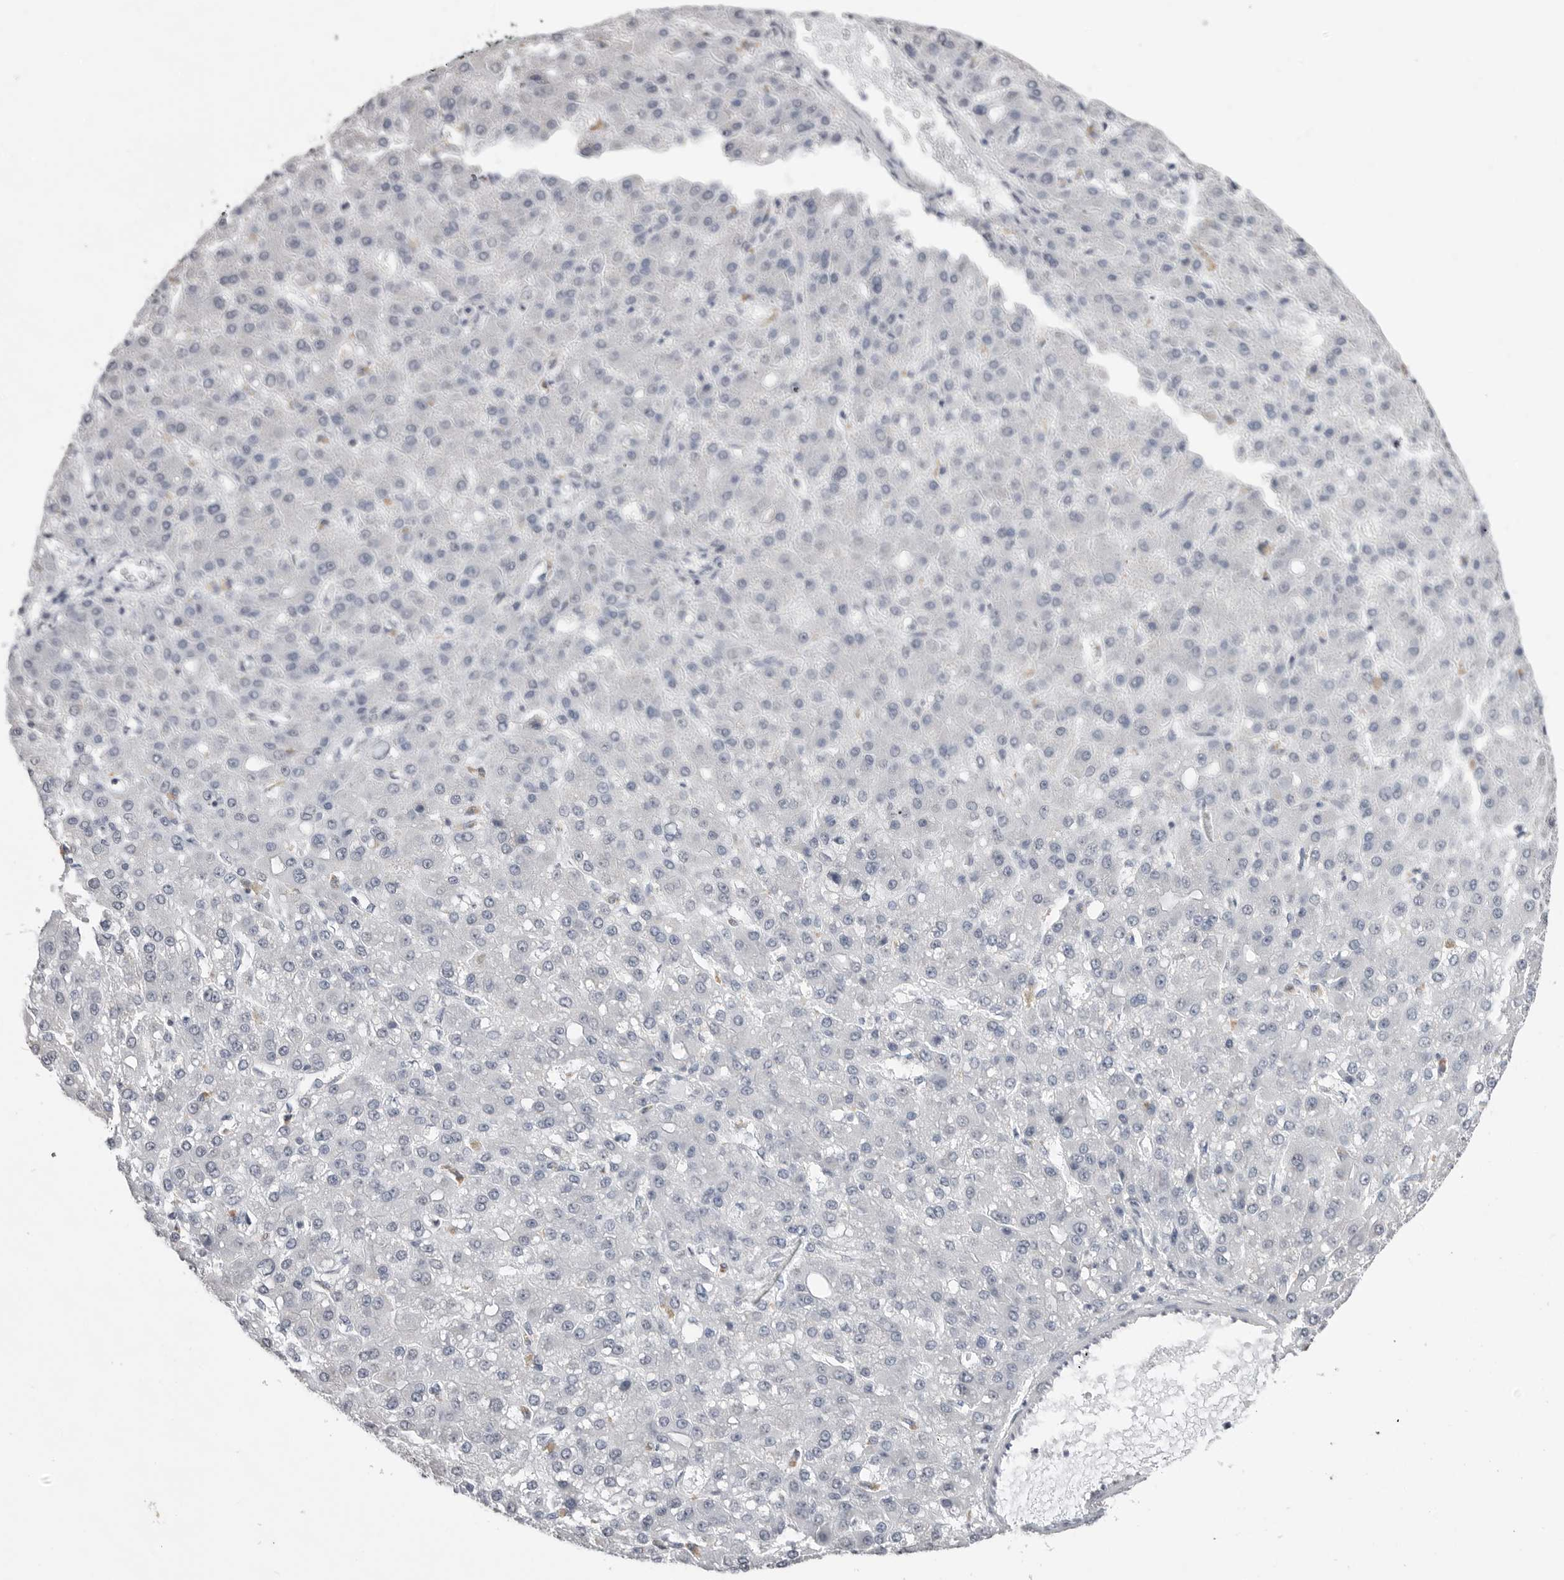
{"staining": {"intensity": "negative", "quantity": "none", "location": "none"}, "tissue": "liver cancer", "cell_type": "Tumor cells", "image_type": "cancer", "snomed": [{"axis": "morphology", "description": "Carcinoma, Hepatocellular, NOS"}, {"axis": "topography", "description": "Liver"}], "caption": "Image shows no protein staining in tumor cells of hepatocellular carcinoma (liver) tissue. Nuclei are stained in blue.", "gene": "ICAM5", "patient": {"sex": "male", "age": 67}}